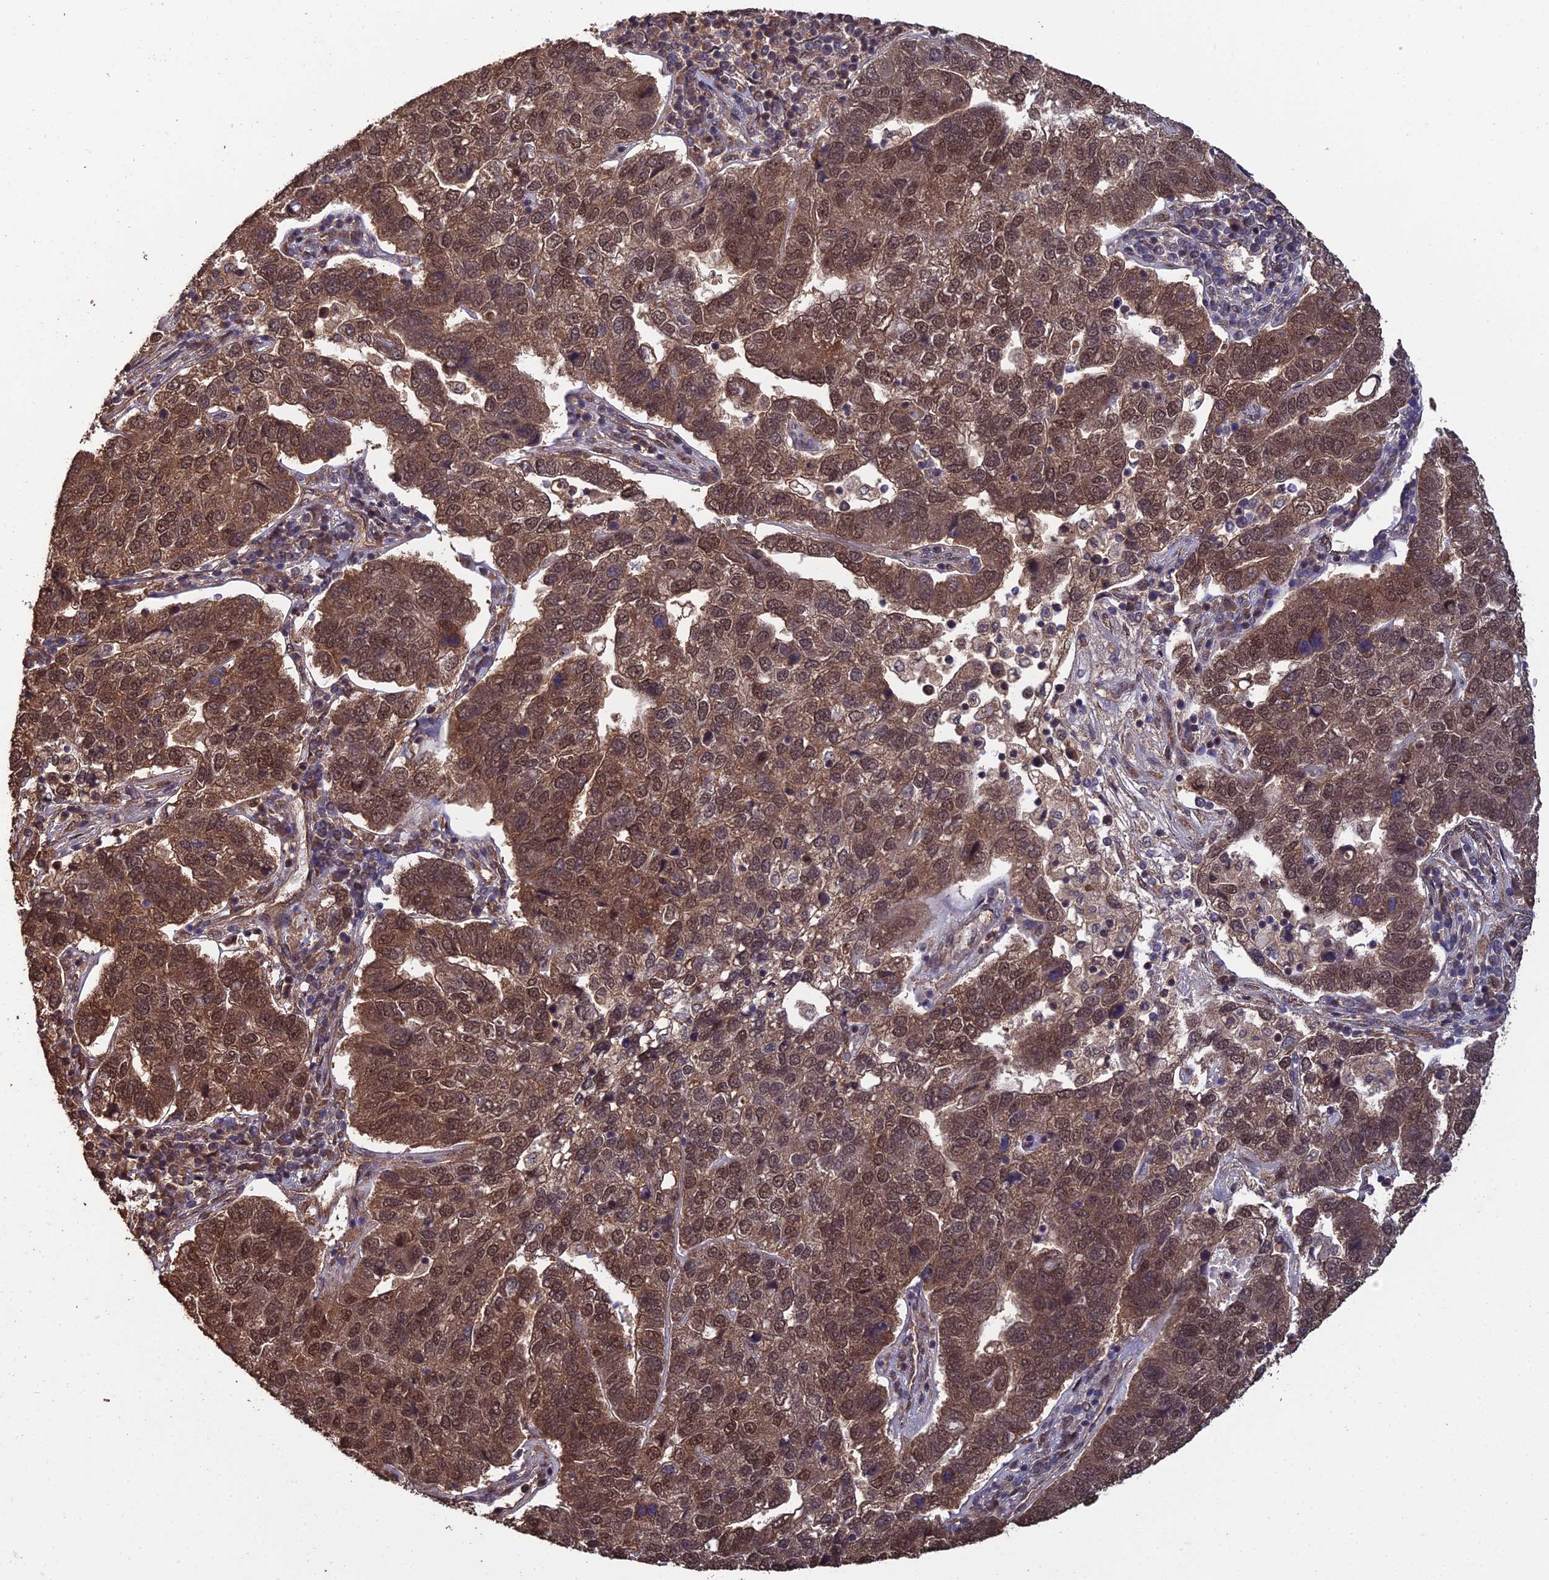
{"staining": {"intensity": "moderate", "quantity": ">75%", "location": "cytoplasmic/membranous,nuclear"}, "tissue": "pancreatic cancer", "cell_type": "Tumor cells", "image_type": "cancer", "snomed": [{"axis": "morphology", "description": "Adenocarcinoma, NOS"}, {"axis": "topography", "description": "Pancreas"}], "caption": "This is an image of IHC staining of adenocarcinoma (pancreatic), which shows moderate staining in the cytoplasmic/membranous and nuclear of tumor cells.", "gene": "RALGAPA2", "patient": {"sex": "female", "age": 61}}